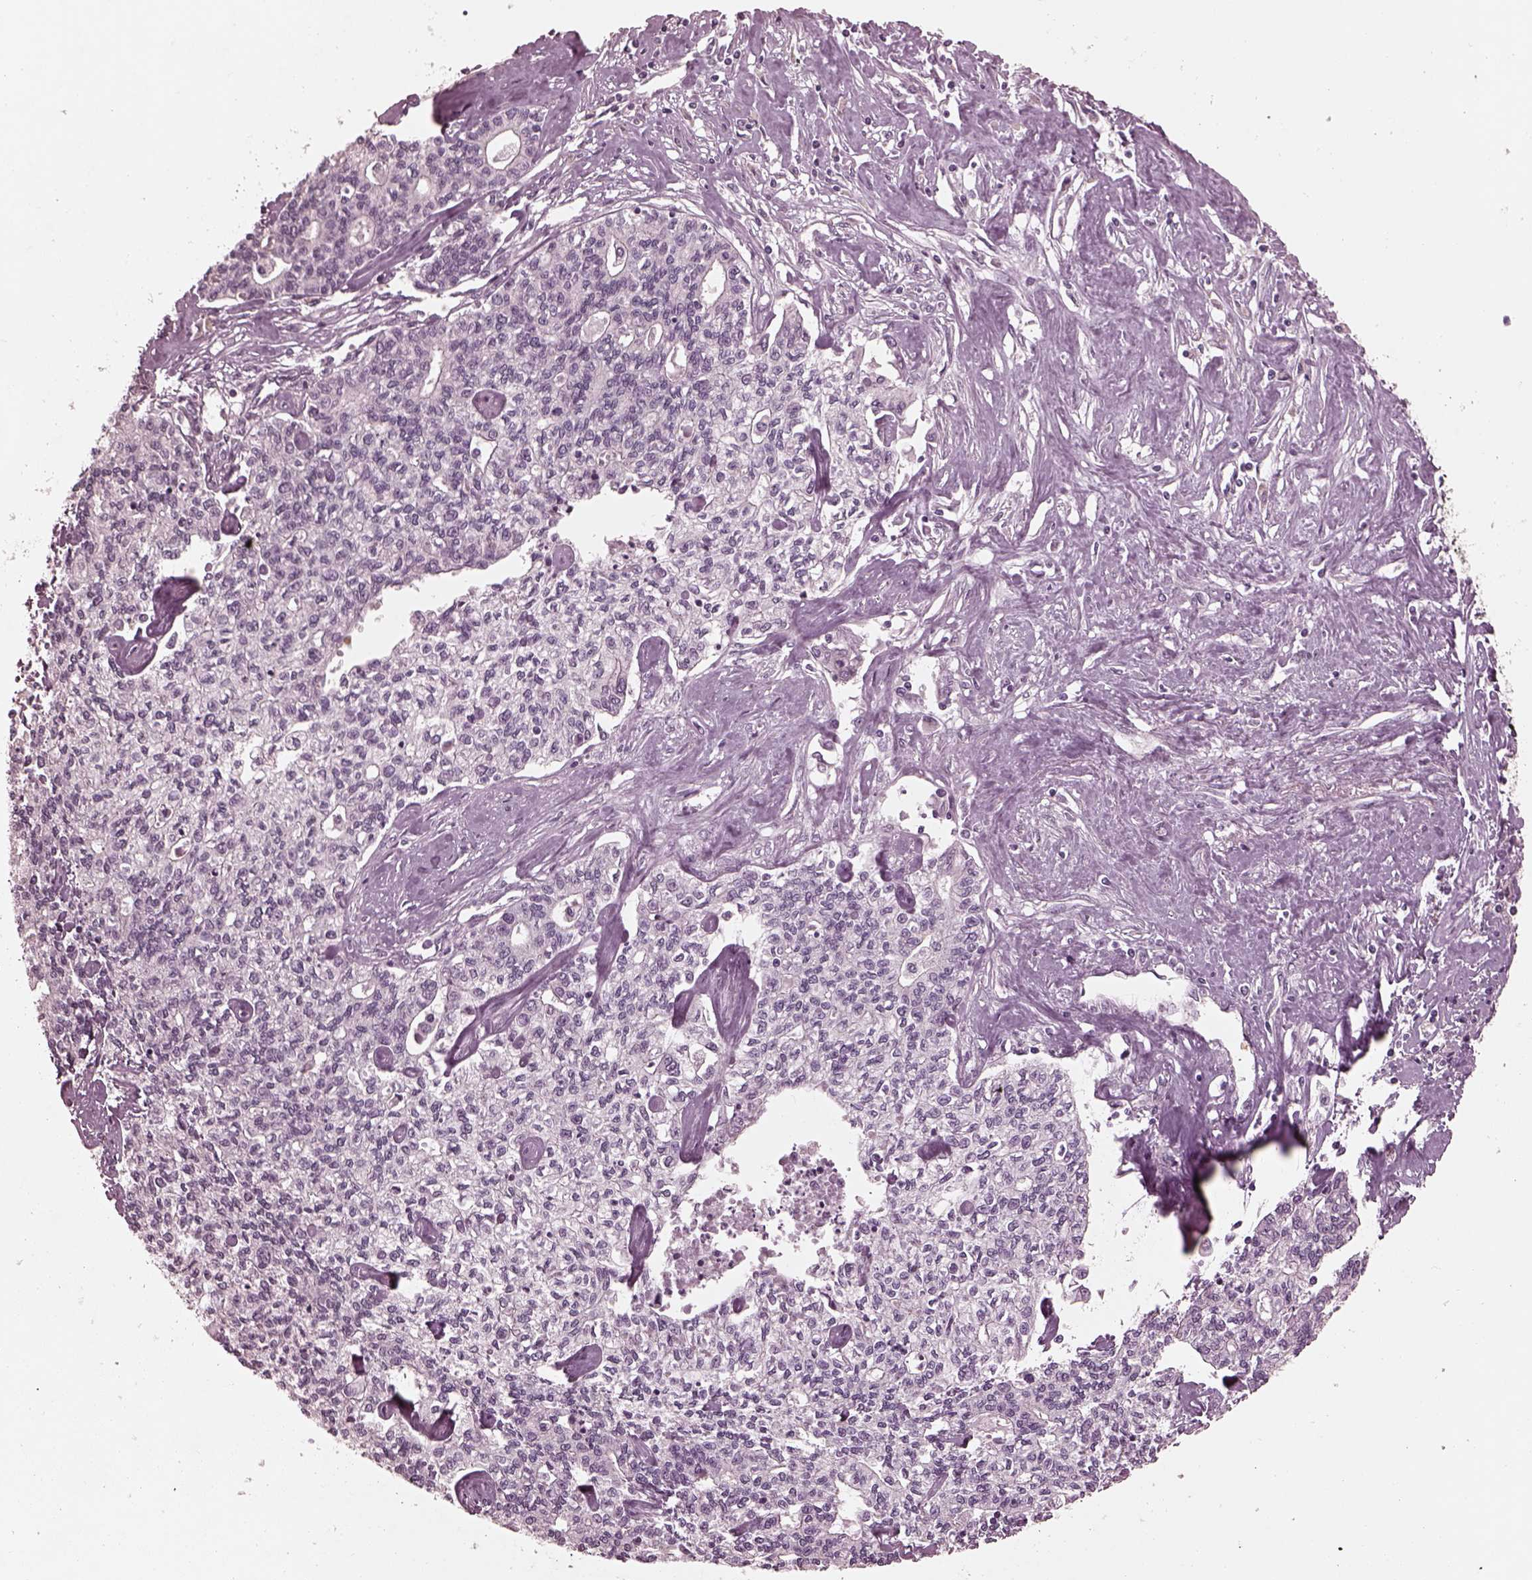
{"staining": {"intensity": "negative", "quantity": "none", "location": "none"}, "tissue": "liver cancer", "cell_type": "Tumor cells", "image_type": "cancer", "snomed": [{"axis": "morphology", "description": "Cholangiocarcinoma"}, {"axis": "topography", "description": "Liver"}], "caption": "DAB immunohistochemical staining of liver cancer (cholangiocarcinoma) displays no significant positivity in tumor cells.", "gene": "KIF6", "patient": {"sex": "female", "age": 61}}